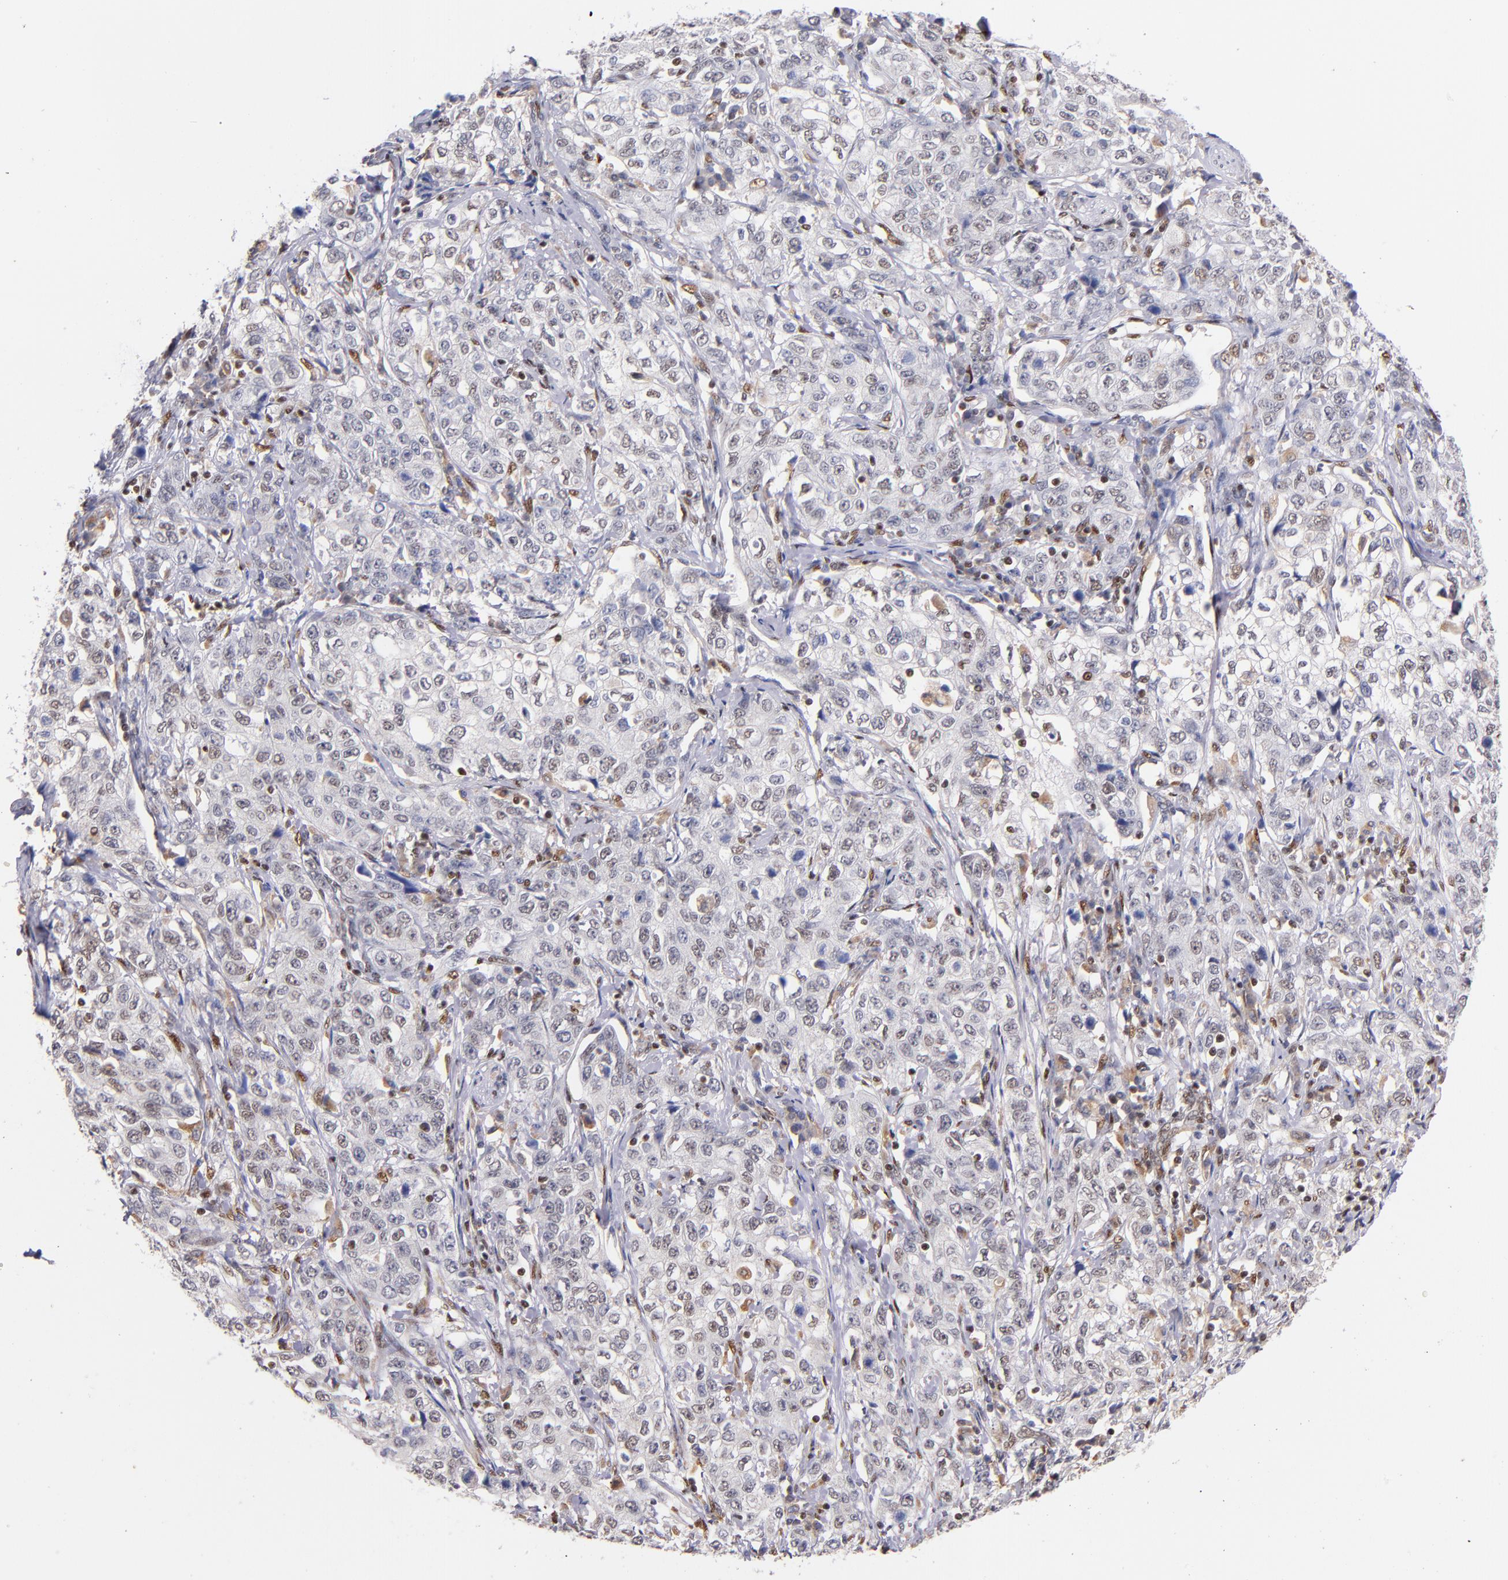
{"staining": {"intensity": "negative", "quantity": "none", "location": "none"}, "tissue": "stomach cancer", "cell_type": "Tumor cells", "image_type": "cancer", "snomed": [{"axis": "morphology", "description": "Adenocarcinoma, NOS"}, {"axis": "topography", "description": "Stomach"}], "caption": "The immunohistochemistry (IHC) image has no significant expression in tumor cells of stomach cancer (adenocarcinoma) tissue.", "gene": "SRF", "patient": {"sex": "male", "age": 48}}